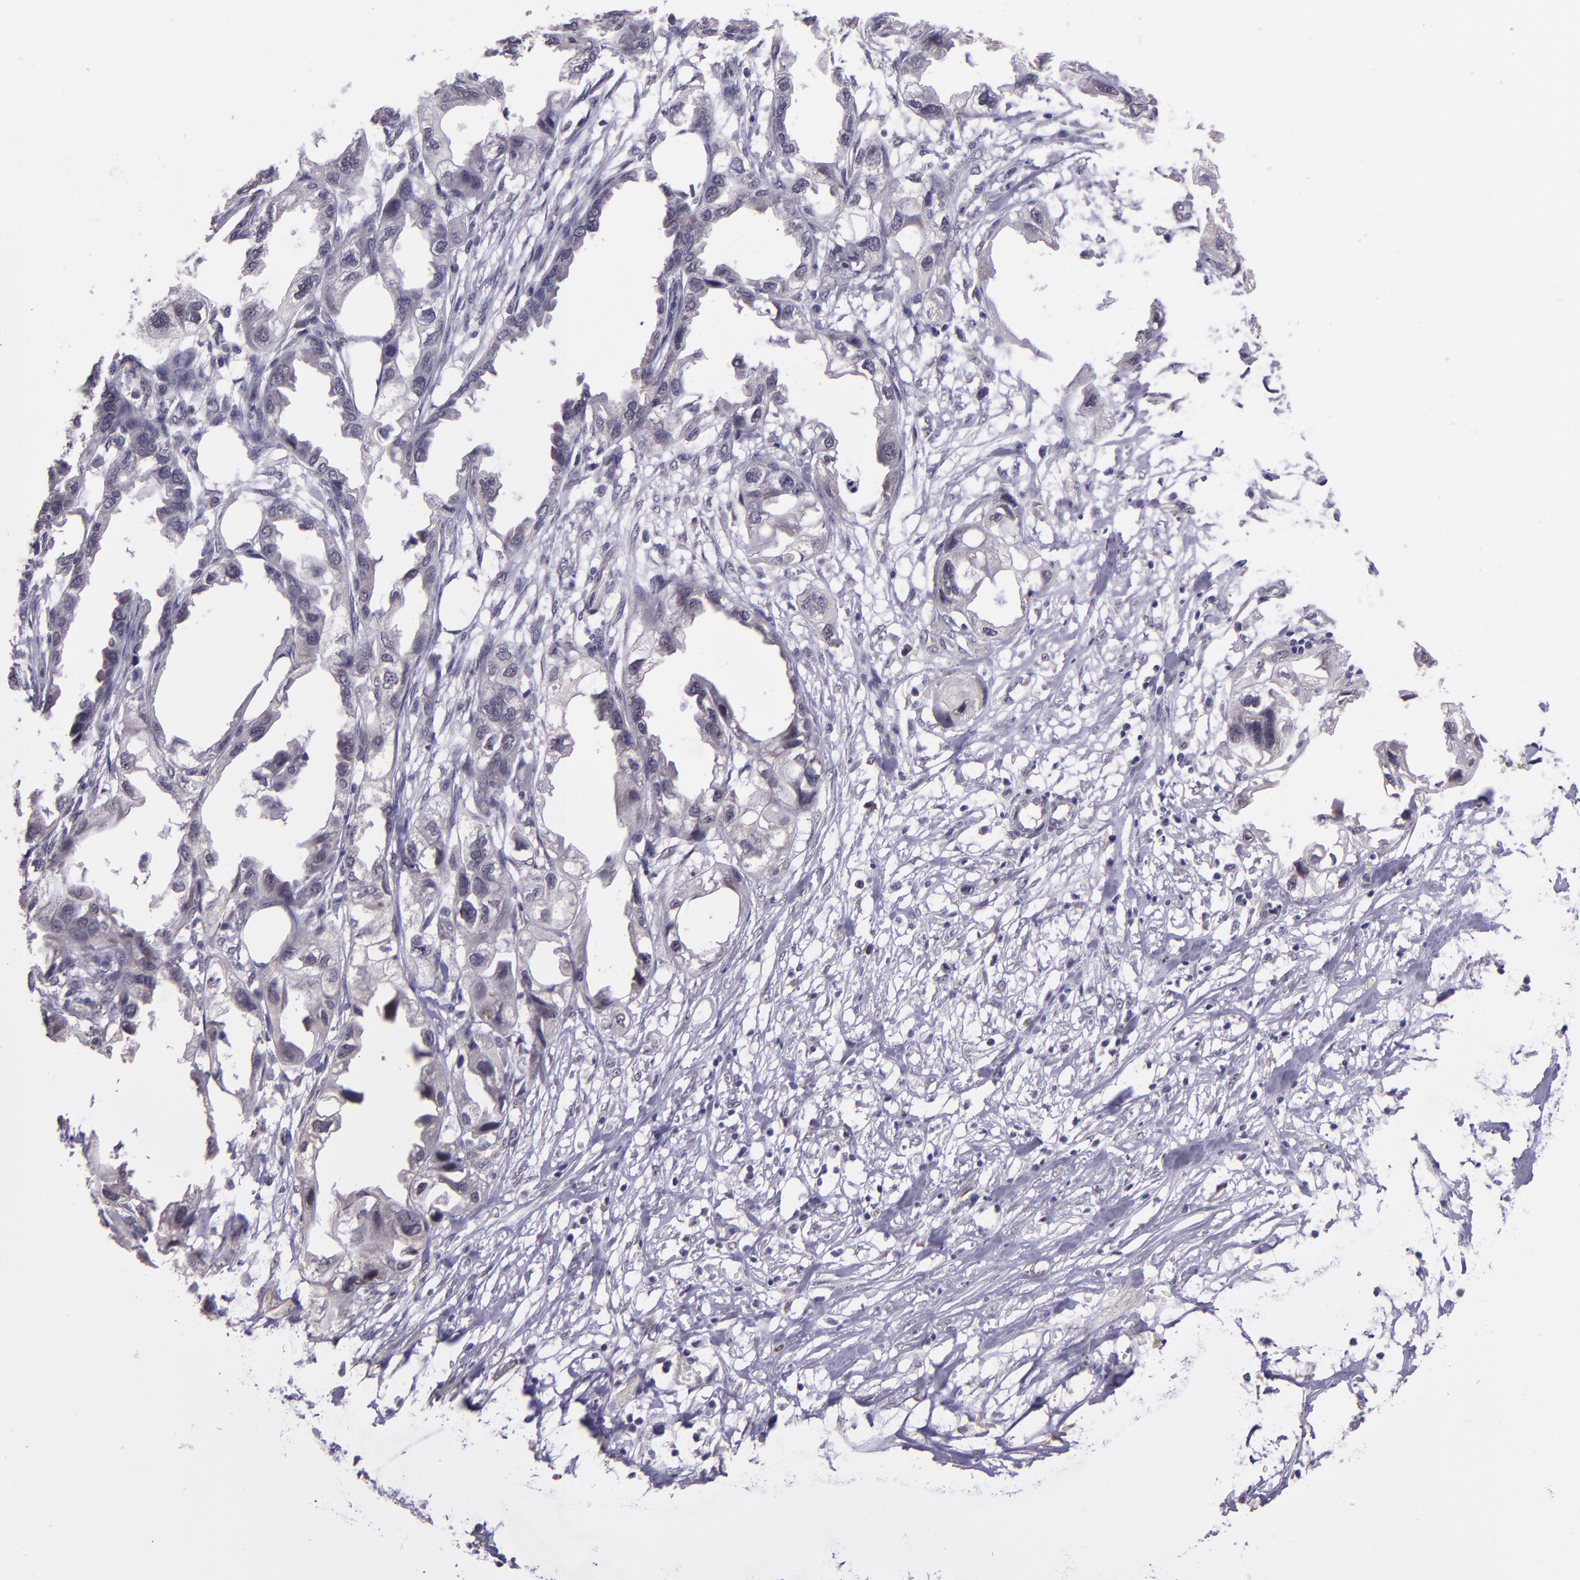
{"staining": {"intensity": "negative", "quantity": "none", "location": "none"}, "tissue": "endometrial cancer", "cell_type": "Tumor cells", "image_type": "cancer", "snomed": [{"axis": "morphology", "description": "Adenocarcinoma, NOS"}, {"axis": "topography", "description": "Endometrium"}], "caption": "Tumor cells show no significant positivity in endometrial cancer.", "gene": "TAF7L", "patient": {"sex": "female", "age": 67}}